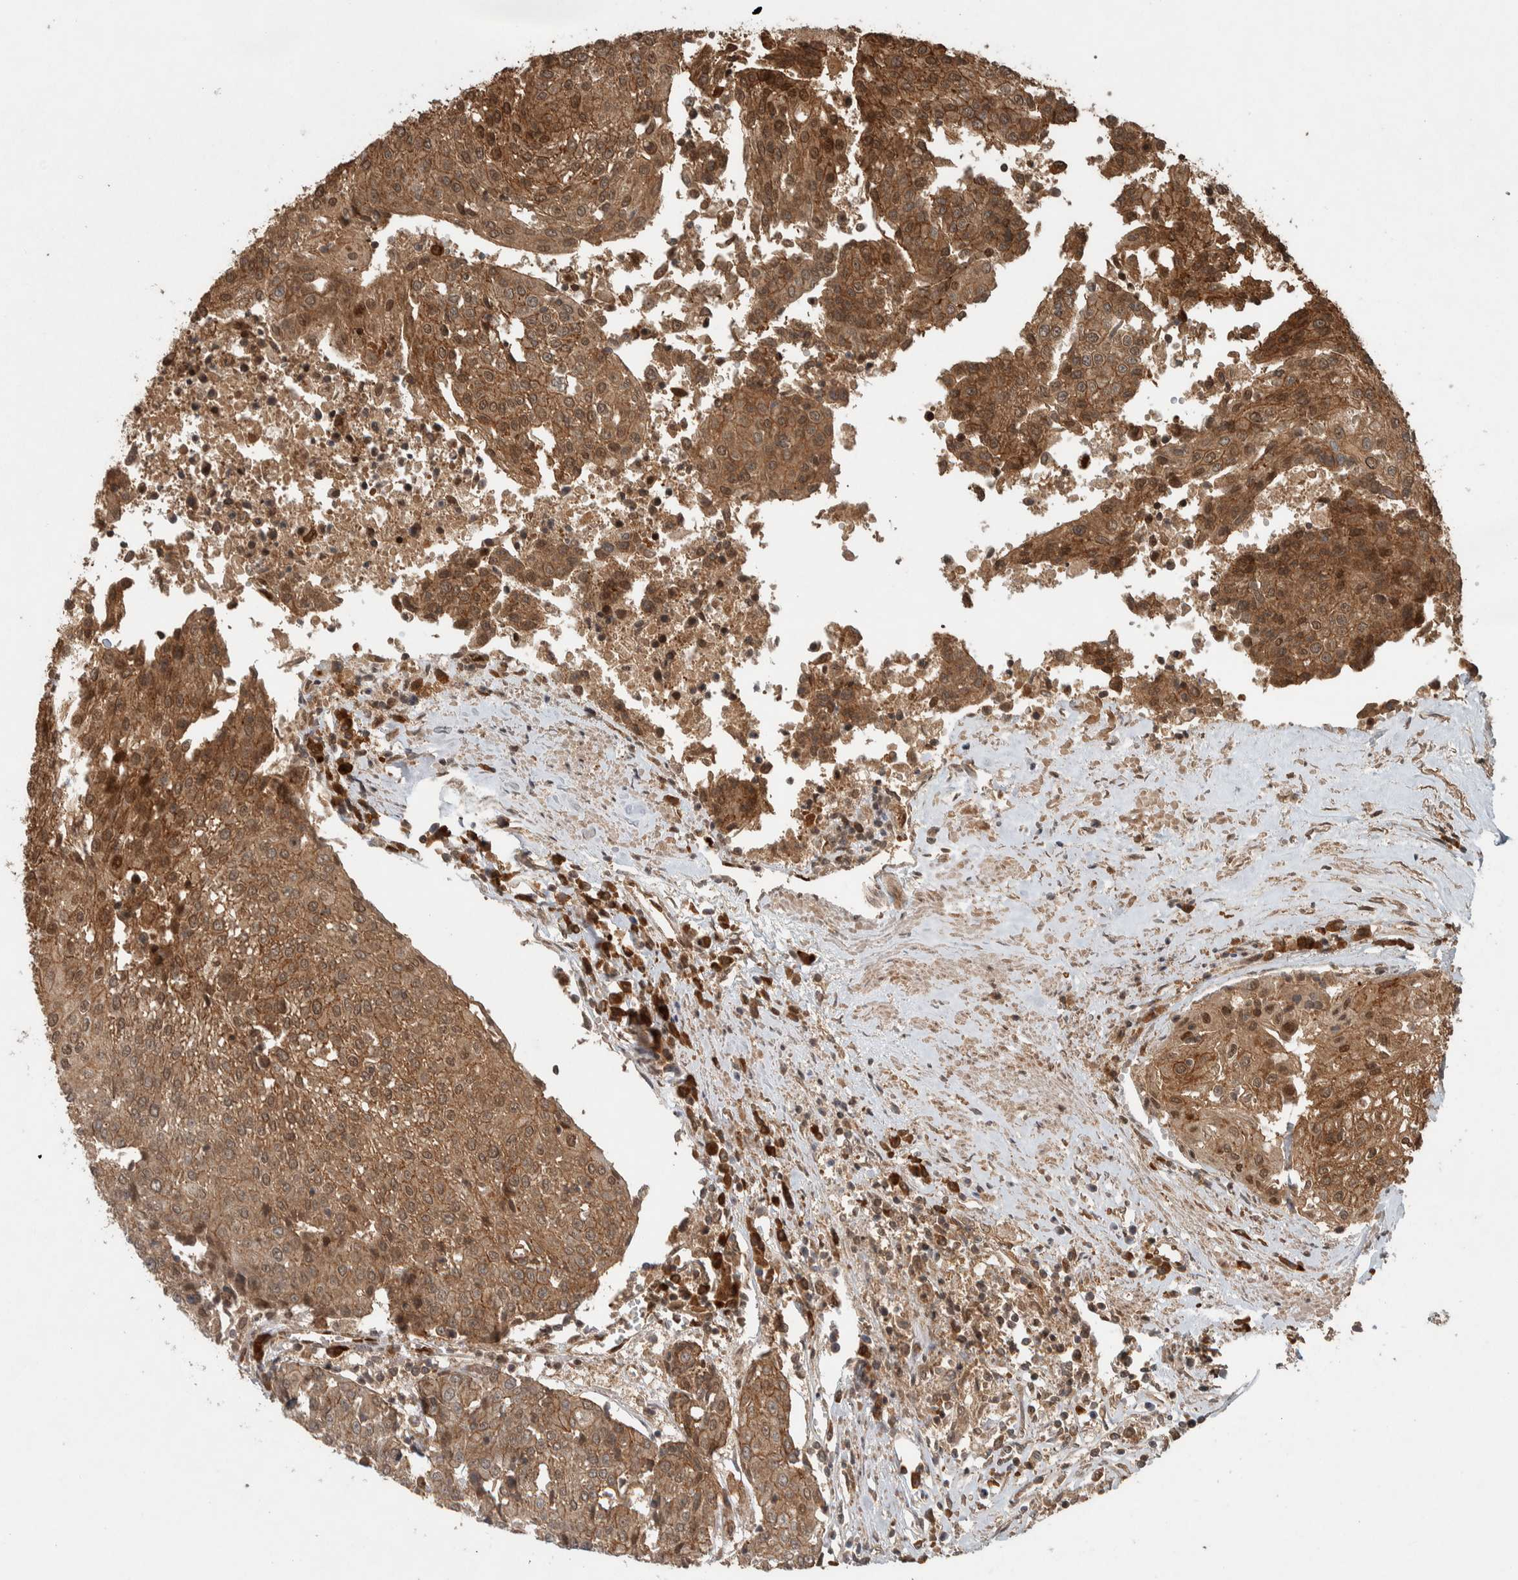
{"staining": {"intensity": "moderate", "quantity": ">75%", "location": "cytoplasmic/membranous,nuclear"}, "tissue": "urothelial cancer", "cell_type": "Tumor cells", "image_type": "cancer", "snomed": [{"axis": "morphology", "description": "Urothelial carcinoma, High grade"}, {"axis": "topography", "description": "Urinary bladder"}], "caption": "High-grade urothelial carcinoma tissue exhibits moderate cytoplasmic/membranous and nuclear expression in approximately >75% of tumor cells, visualized by immunohistochemistry.", "gene": "CNTROB", "patient": {"sex": "female", "age": 85}}